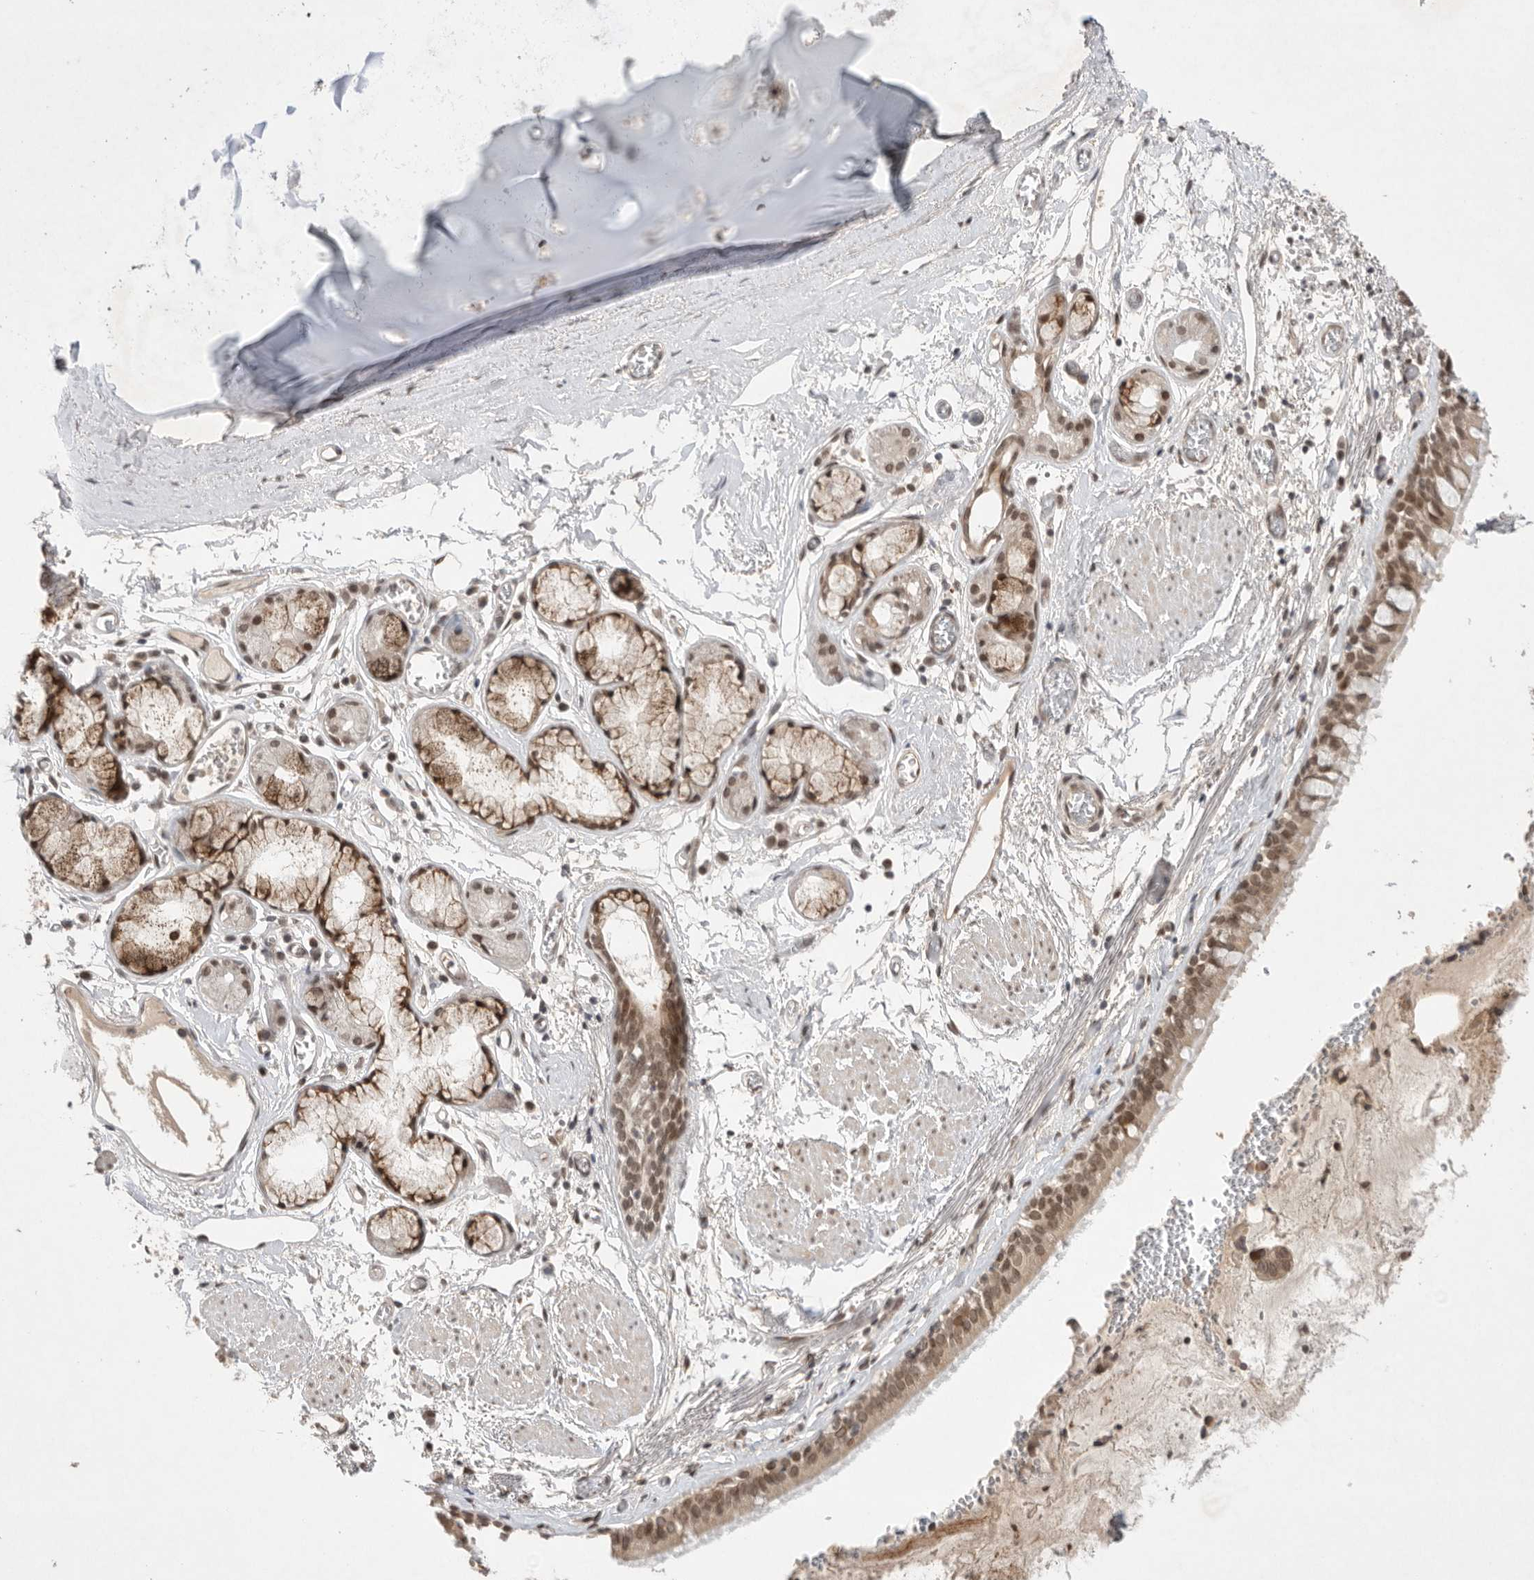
{"staining": {"intensity": "moderate", "quantity": ">75%", "location": "cytoplasmic/membranous,nuclear"}, "tissue": "bronchus", "cell_type": "Respiratory epithelial cells", "image_type": "normal", "snomed": [{"axis": "morphology", "description": "Normal tissue, NOS"}, {"axis": "topography", "description": "Bronchus"}, {"axis": "topography", "description": "Lung"}], "caption": "The photomicrograph displays staining of normal bronchus, revealing moderate cytoplasmic/membranous,nuclear protein expression (brown color) within respiratory epithelial cells.", "gene": "LEMD3", "patient": {"sex": "male", "age": 56}}